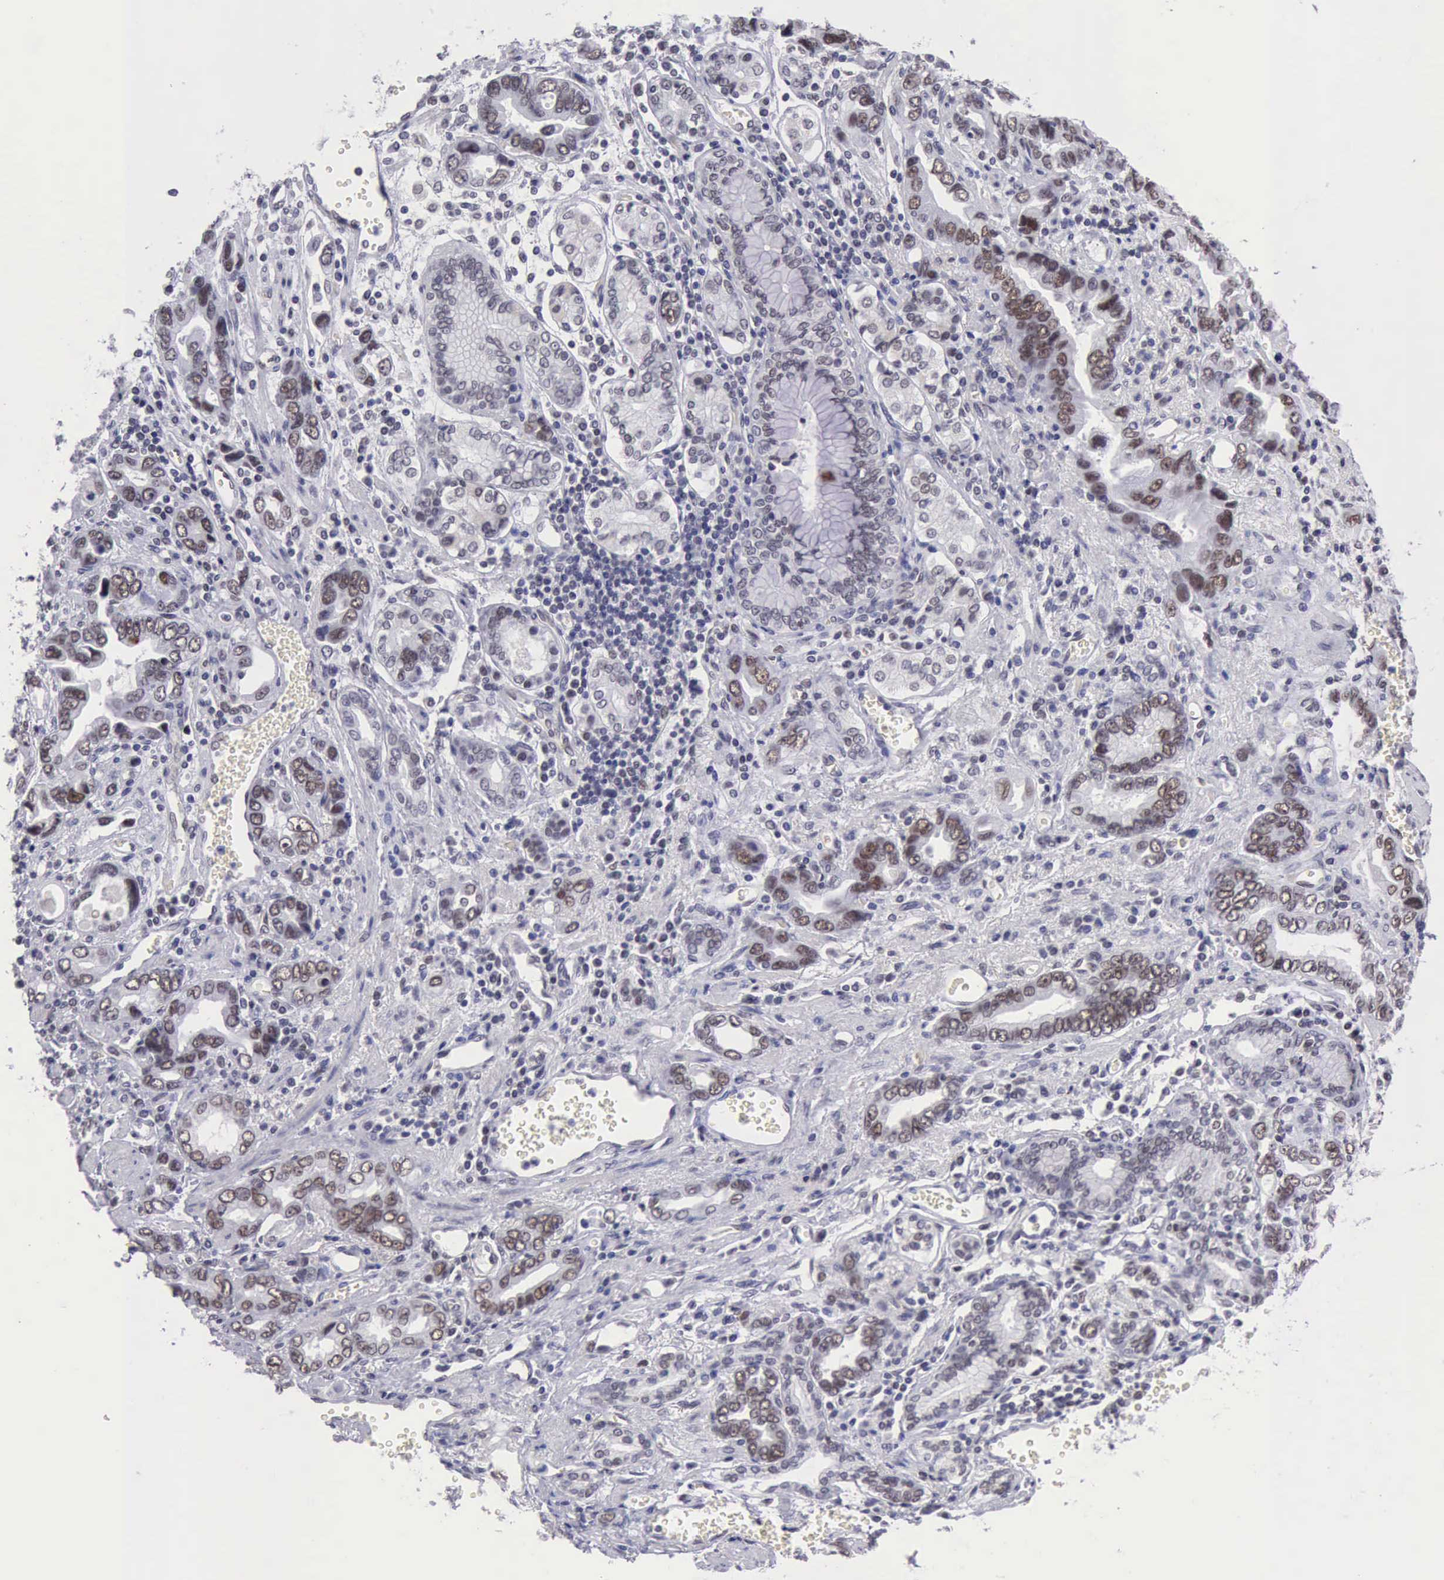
{"staining": {"intensity": "weak", "quantity": "25%-75%", "location": "nuclear"}, "tissue": "stomach cancer", "cell_type": "Tumor cells", "image_type": "cancer", "snomed": [{"axis": "morphology", "description": "Adenocarcinoma, NOS"}, {"axis": "topography", "description": "Stomach"}], "caption": "Tumor cells display low levels of weak nuclear staining in approximately 25%-75% of cells in human stomach cancer (adenocarcinoma).", "gene": "ERCC4", "patient": {"sex": "male", "age": 78}}